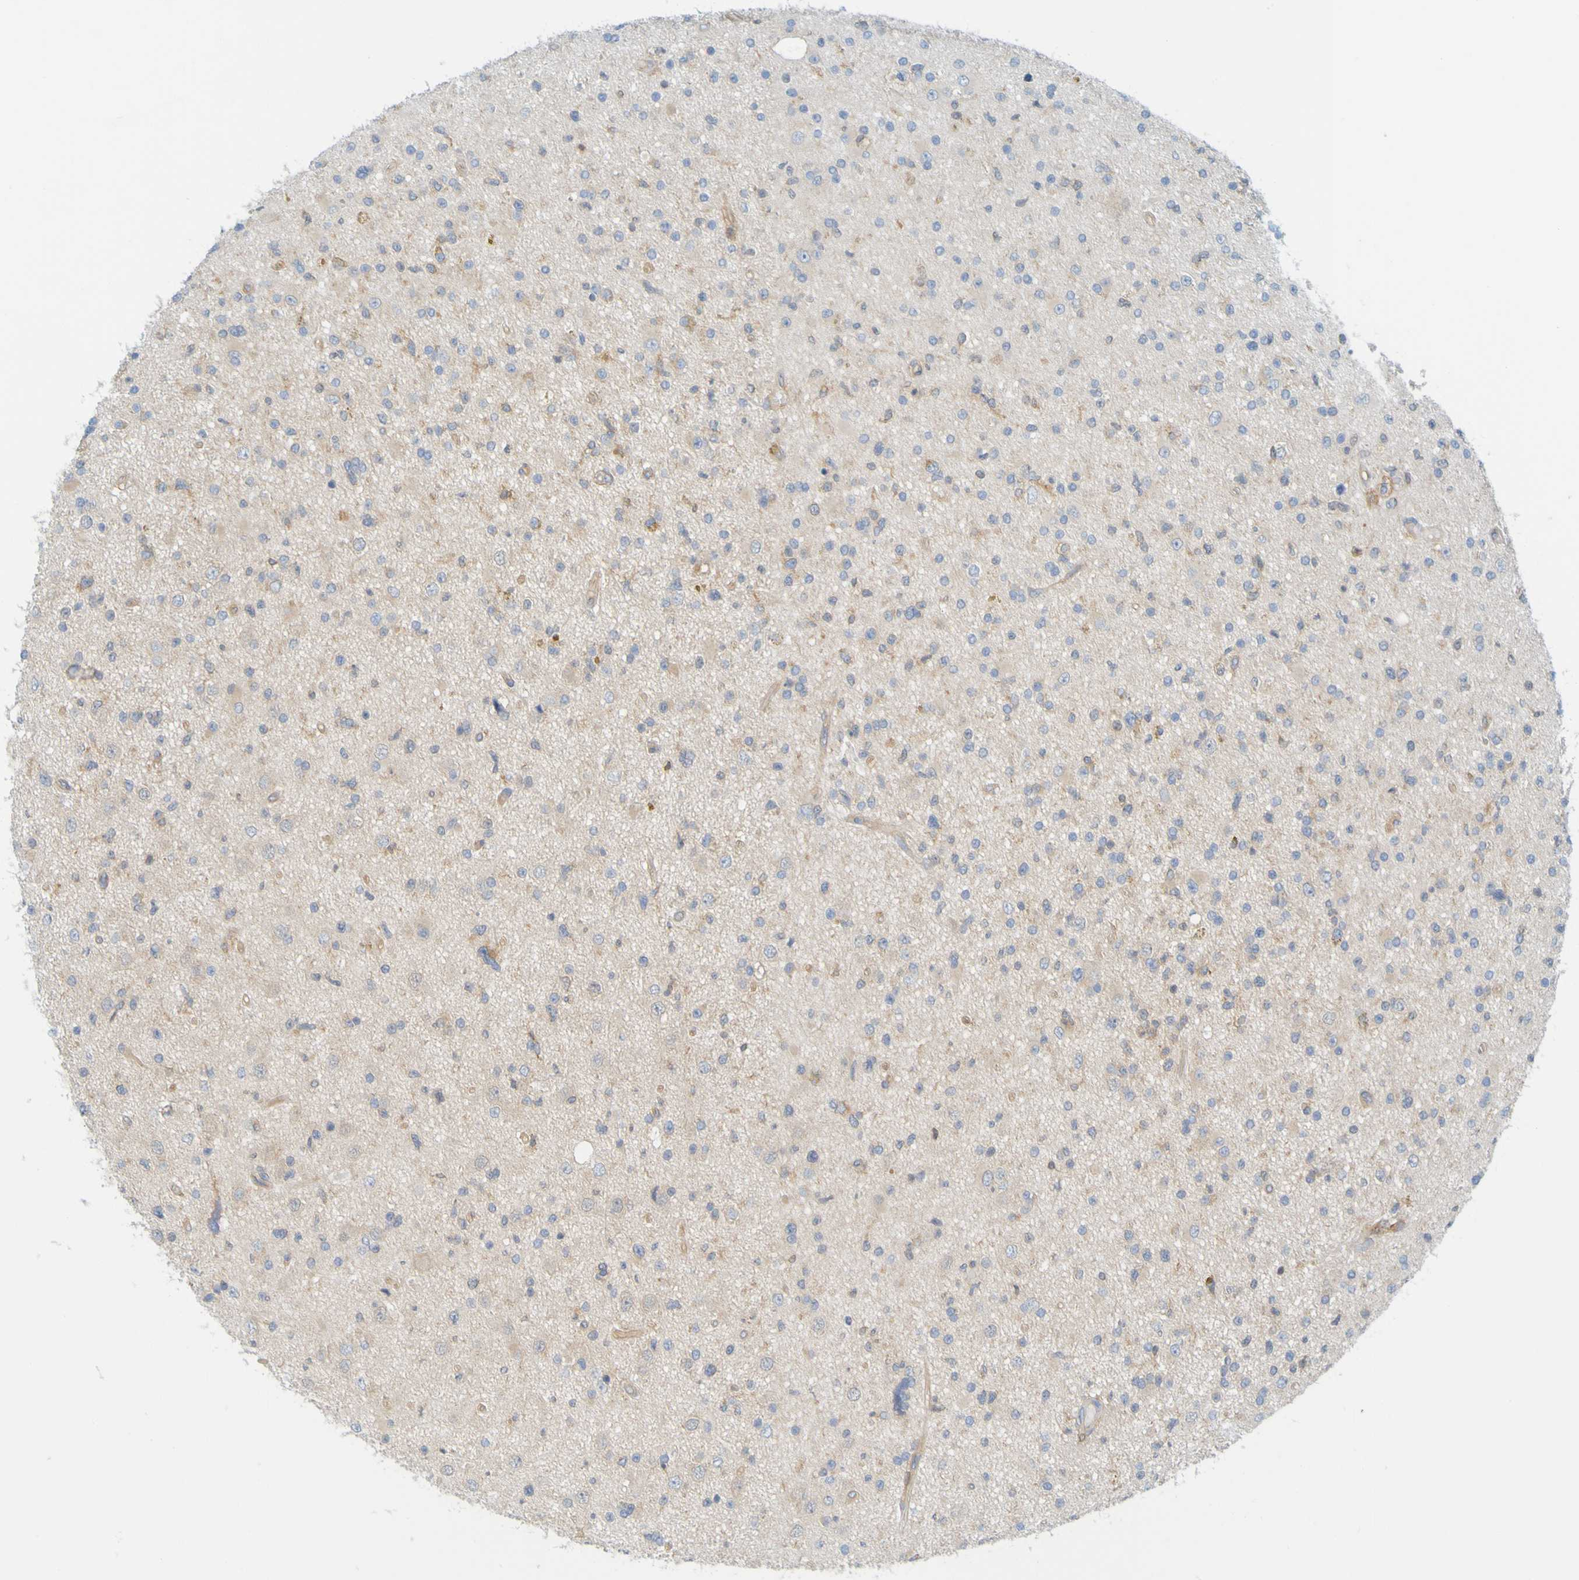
{"staining": {"intensity": "weak", "quantity": "<25%", "location": "cytoplasmic/membranous"}, "tissue": "glioma", "cell_type": "Tumor cells", "image_type": "cancer", "snomed": [{"axis": "morphology", "description": "Glioma, malignant, High grade"}, {"axis": "topography", "description": "Brain"}], "caption": "The image reveals no staining of tumor cells in glioma.", "gene": "APPL1", "patient": {"sex": "male", "age": 33}}